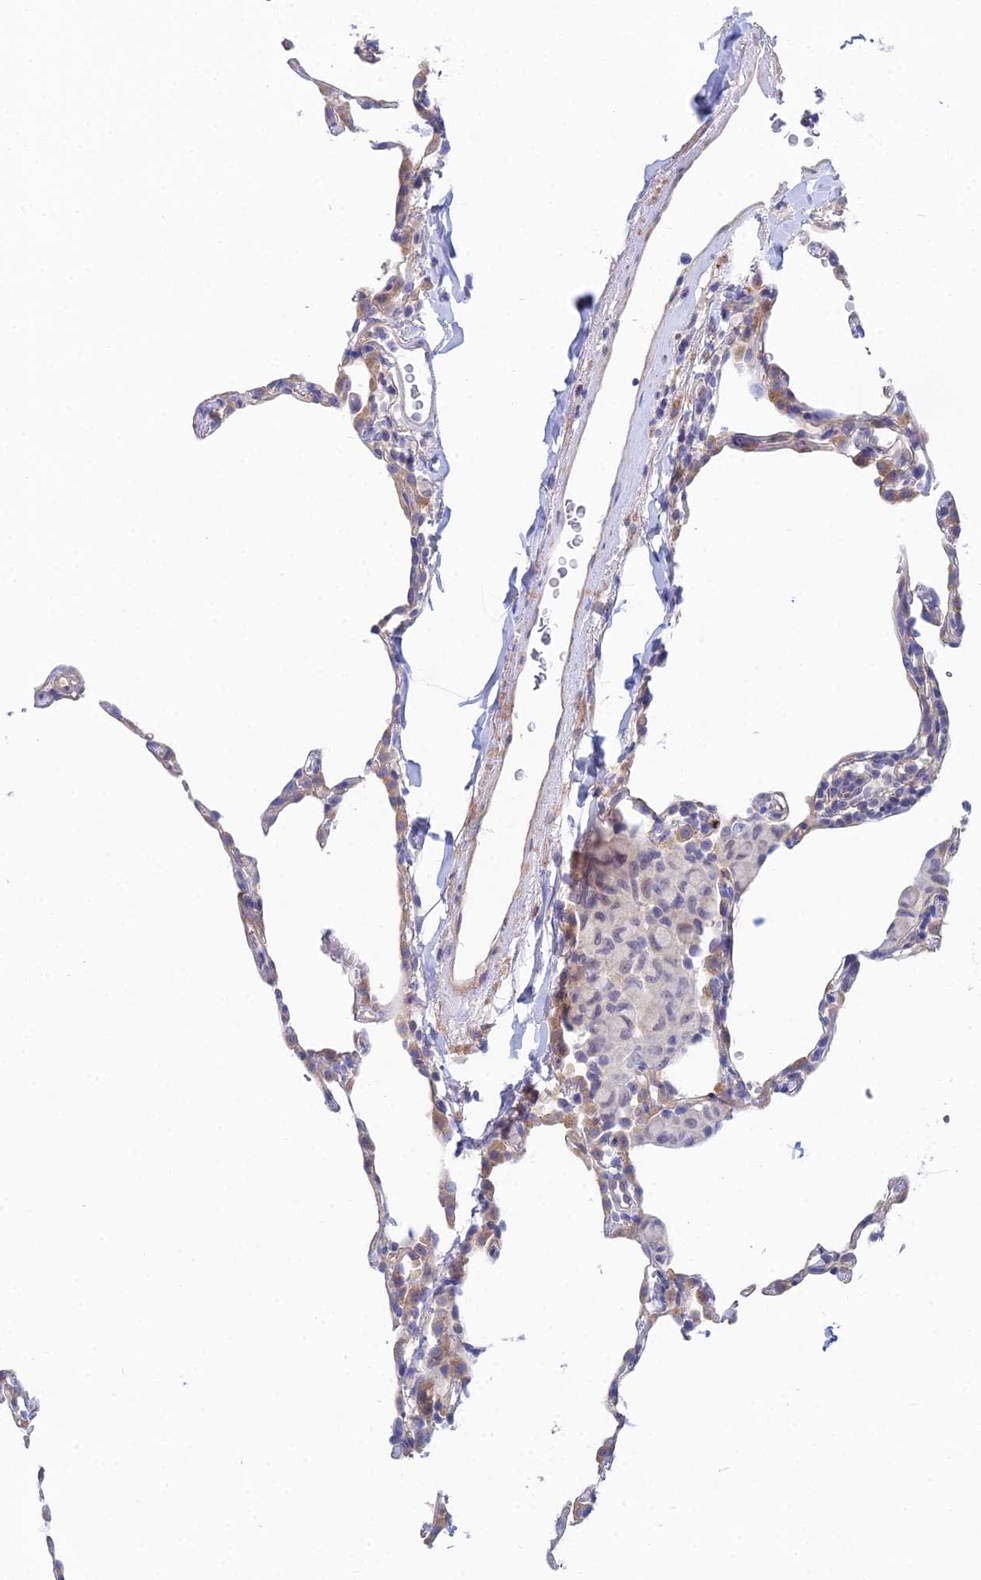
{"staining": {"intensity": "weak", "quantity": "<25%", "location": "cytoplasmic/membranous"}, "tissue": "lung", "cell_type": "Alveolar cells", "image_type": "normal", "snomed": [{"axis": "morphology", "description": "Normal tissue, NOS"}, {"axis": "topography", "description": "Lung"}], "caption": "Protein analysis of unremarkable lung exhibits no significant staining in alveolar cells.", "gene": "DNAH14", "patient": {"sex": "female", "age": 57}}